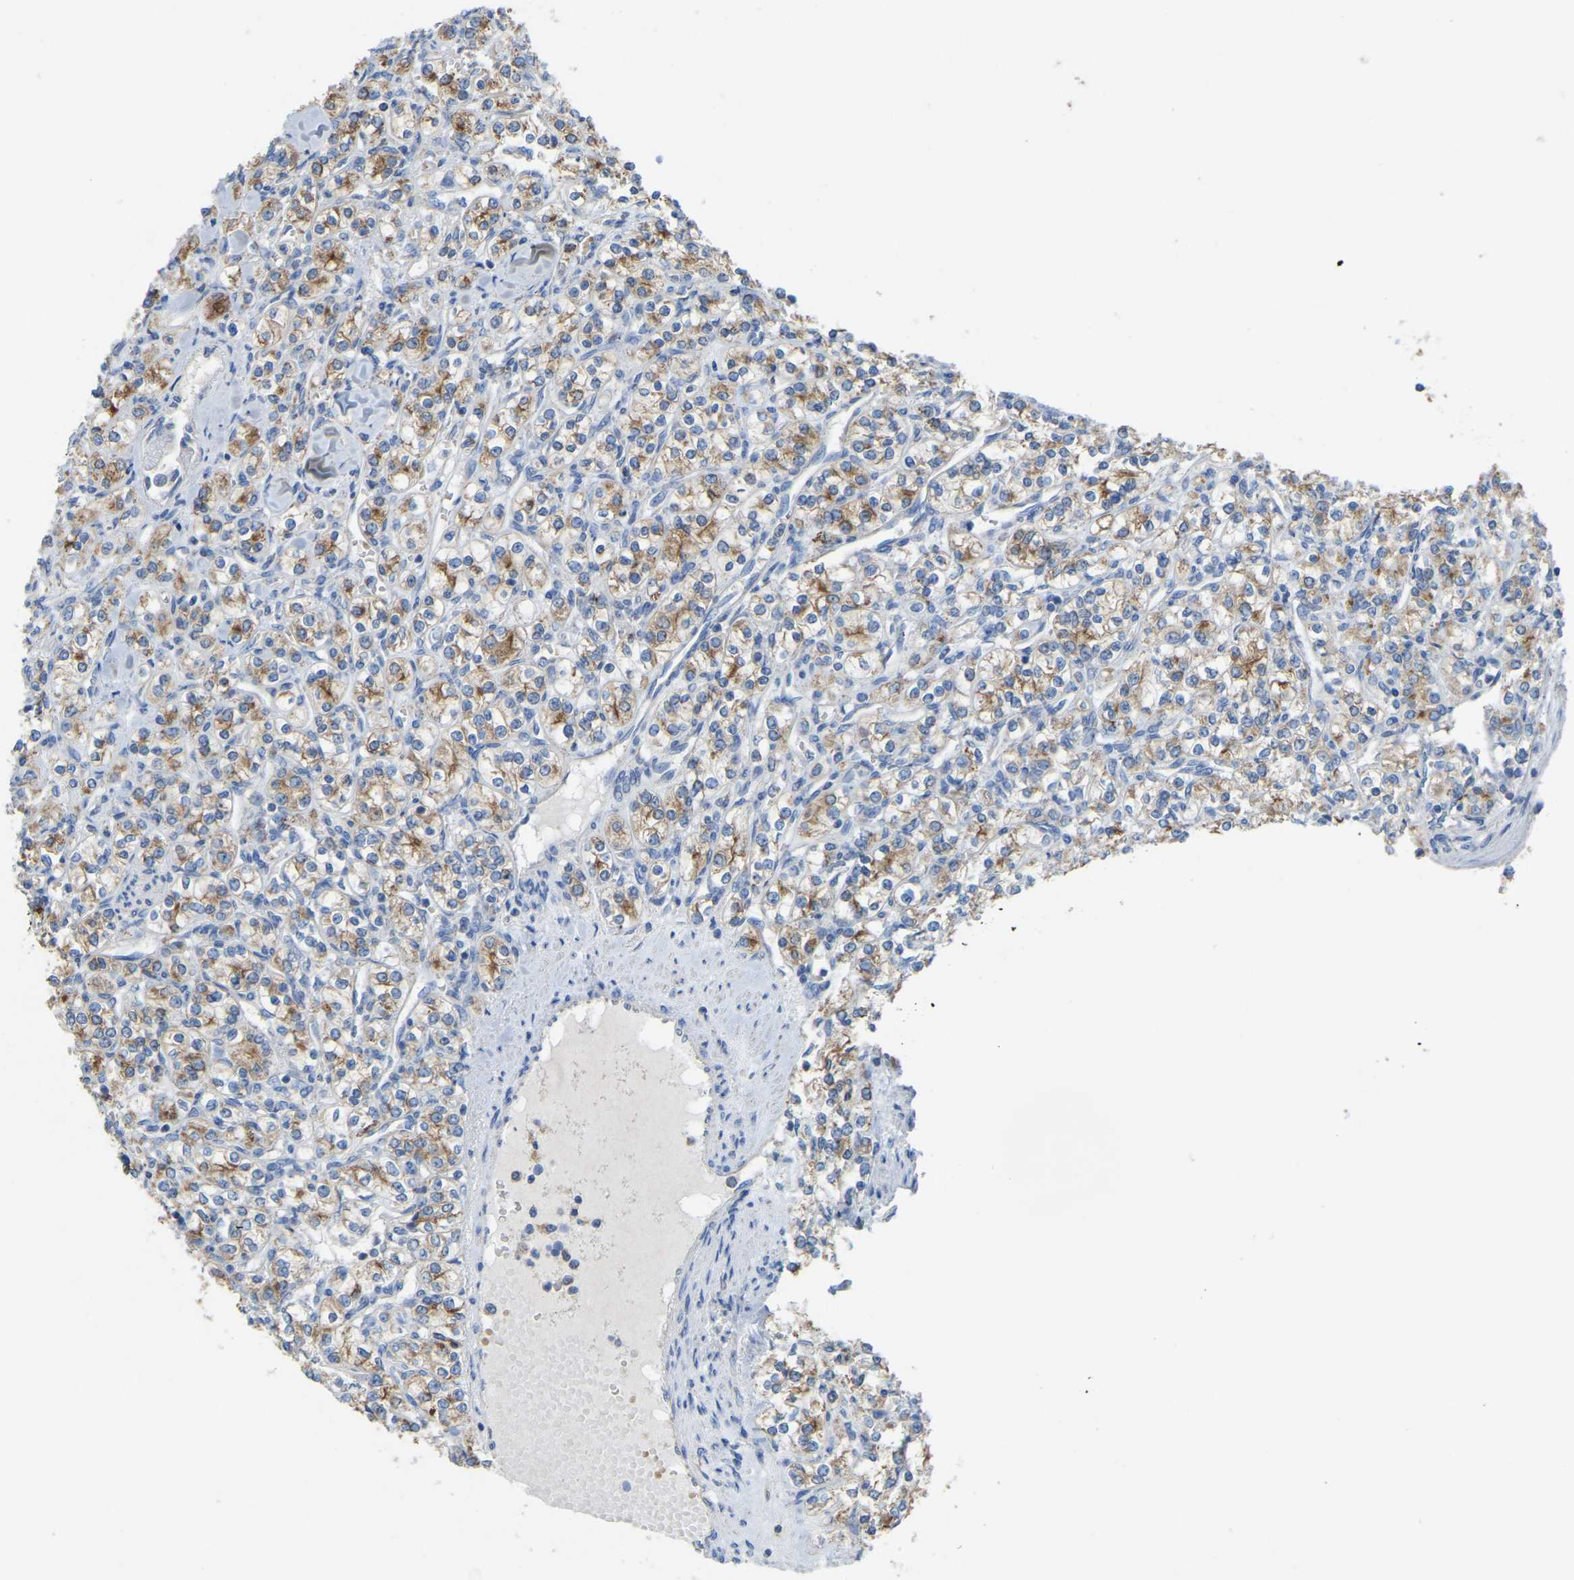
{"staining": {"intensity": "moderate", "quantity": ">75%", "location": "cytoplasmic/membranous"}, "tissue": "renal cancer", "cell_type": "Tumor cells", "image_type": "cancer", "snomed": [{"axis": "morphology", "description": "Adenocarcinoma, NOS"}, {"axis": "topography", "description": "Kidney"}], "caption": "This is a photomicrograph of immunohistochemistry staining of renal cancer (adenocarcinoma), which shows moderate expression in the cytoplasmic/membranous of tumor cells.", "gene": "SERPINB5", "patient": {"sex": "male", "age": 77}}